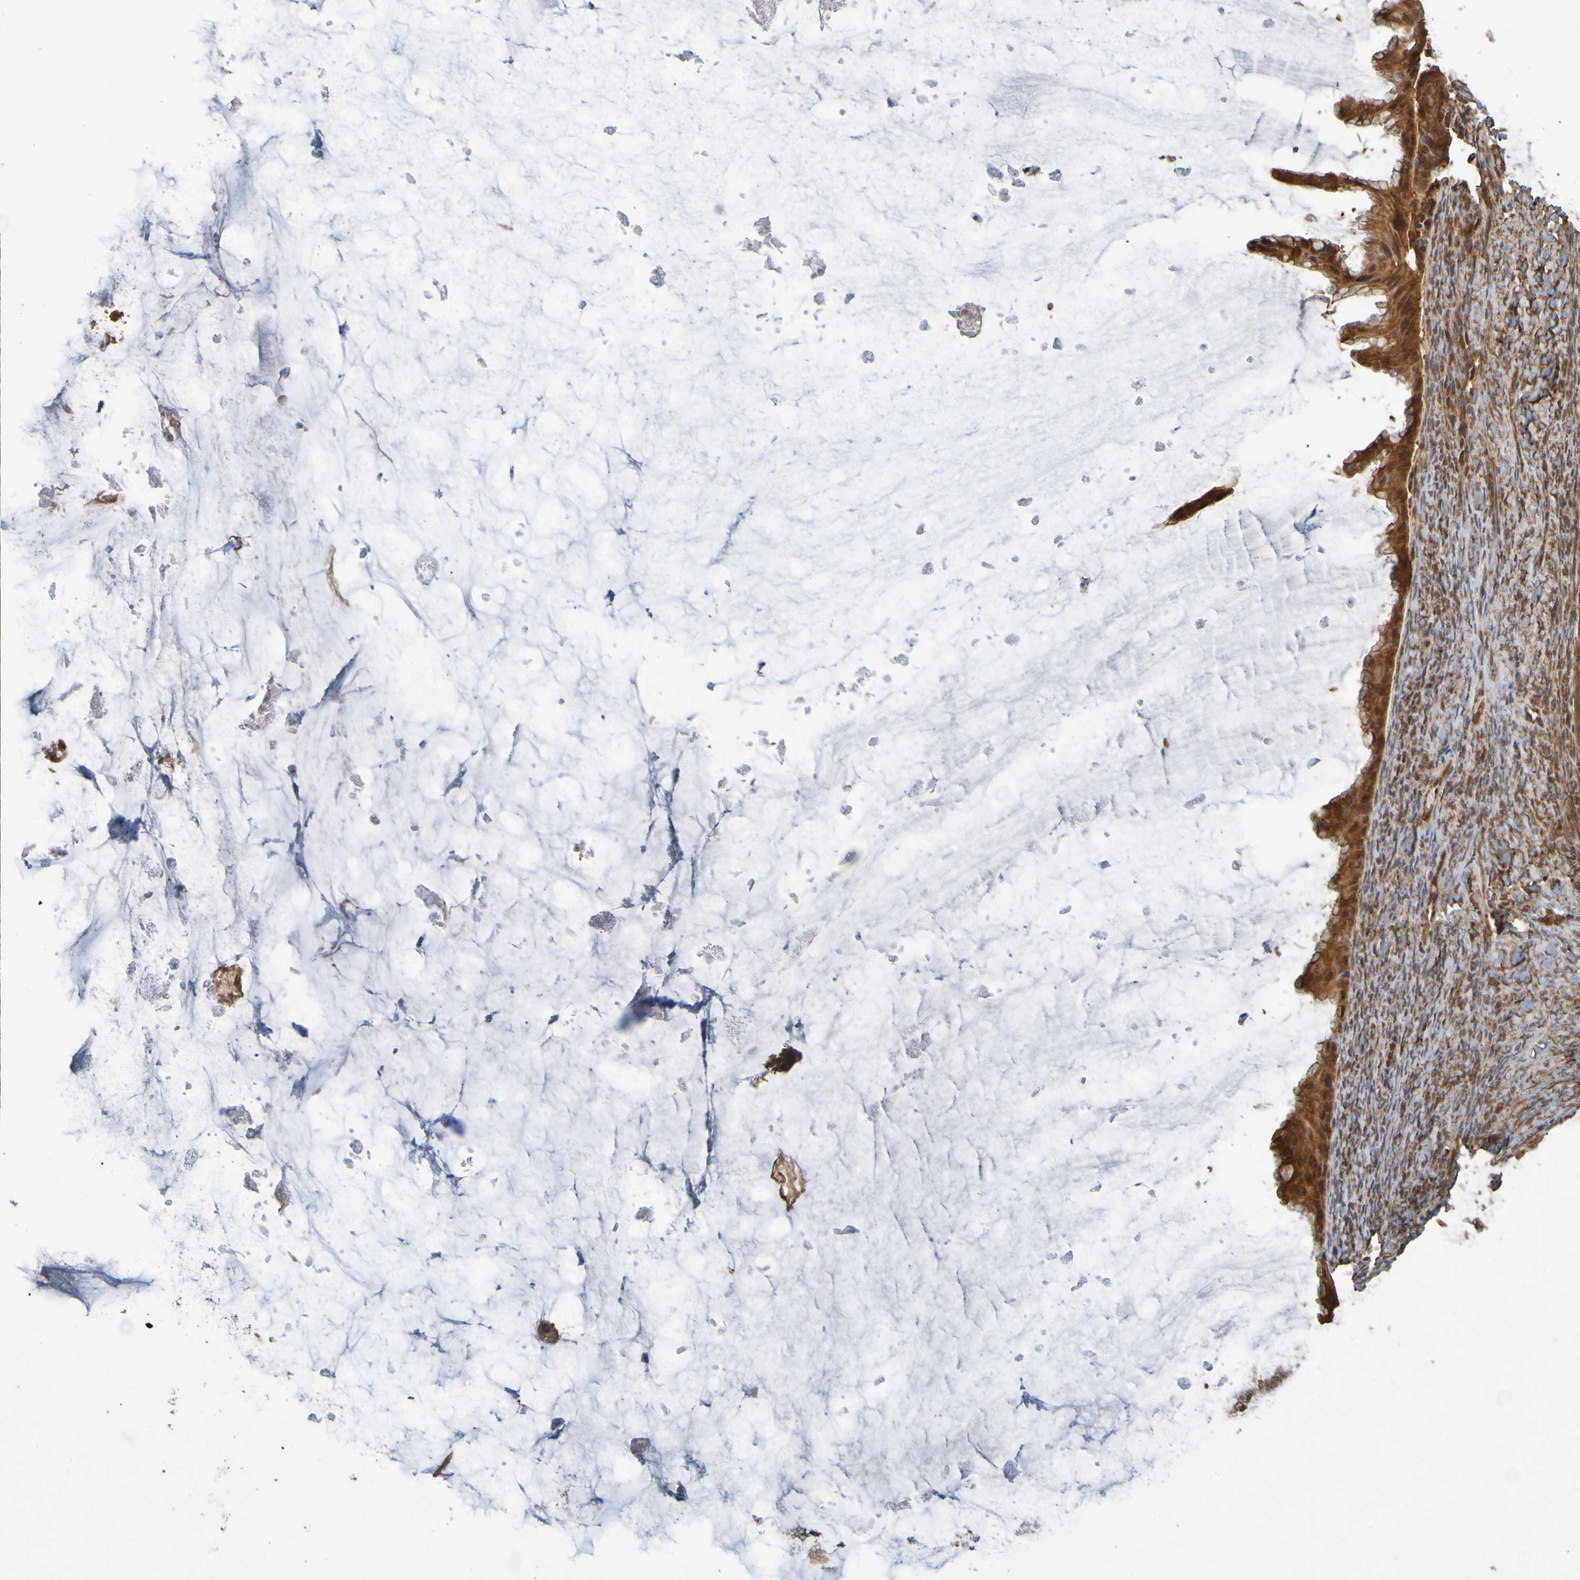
{"staining": {"intensity": "strong", "quantity": ">75%", "location": "cytoplasmic/membranous"}, "tissue": "ovarian cancer", "cell_type": "Tumor cells", "image_type": "cancer", "snomed": [{"axis": "morphology", "description": "Cystadenocarcinoma, mucinous, NOS"}, {"axis": "topography", "description": "Ovary"}], "caption": "Ovarian mucinous cystadenocarcinoma stained with DAB IHC reveals high levels of strong cytoplasmic/membranous expression in about >75% of tumor cells. Nuclei are stained in blue.", "gene": "OCRL", "patient": {"sex": "female", "age": 61}}